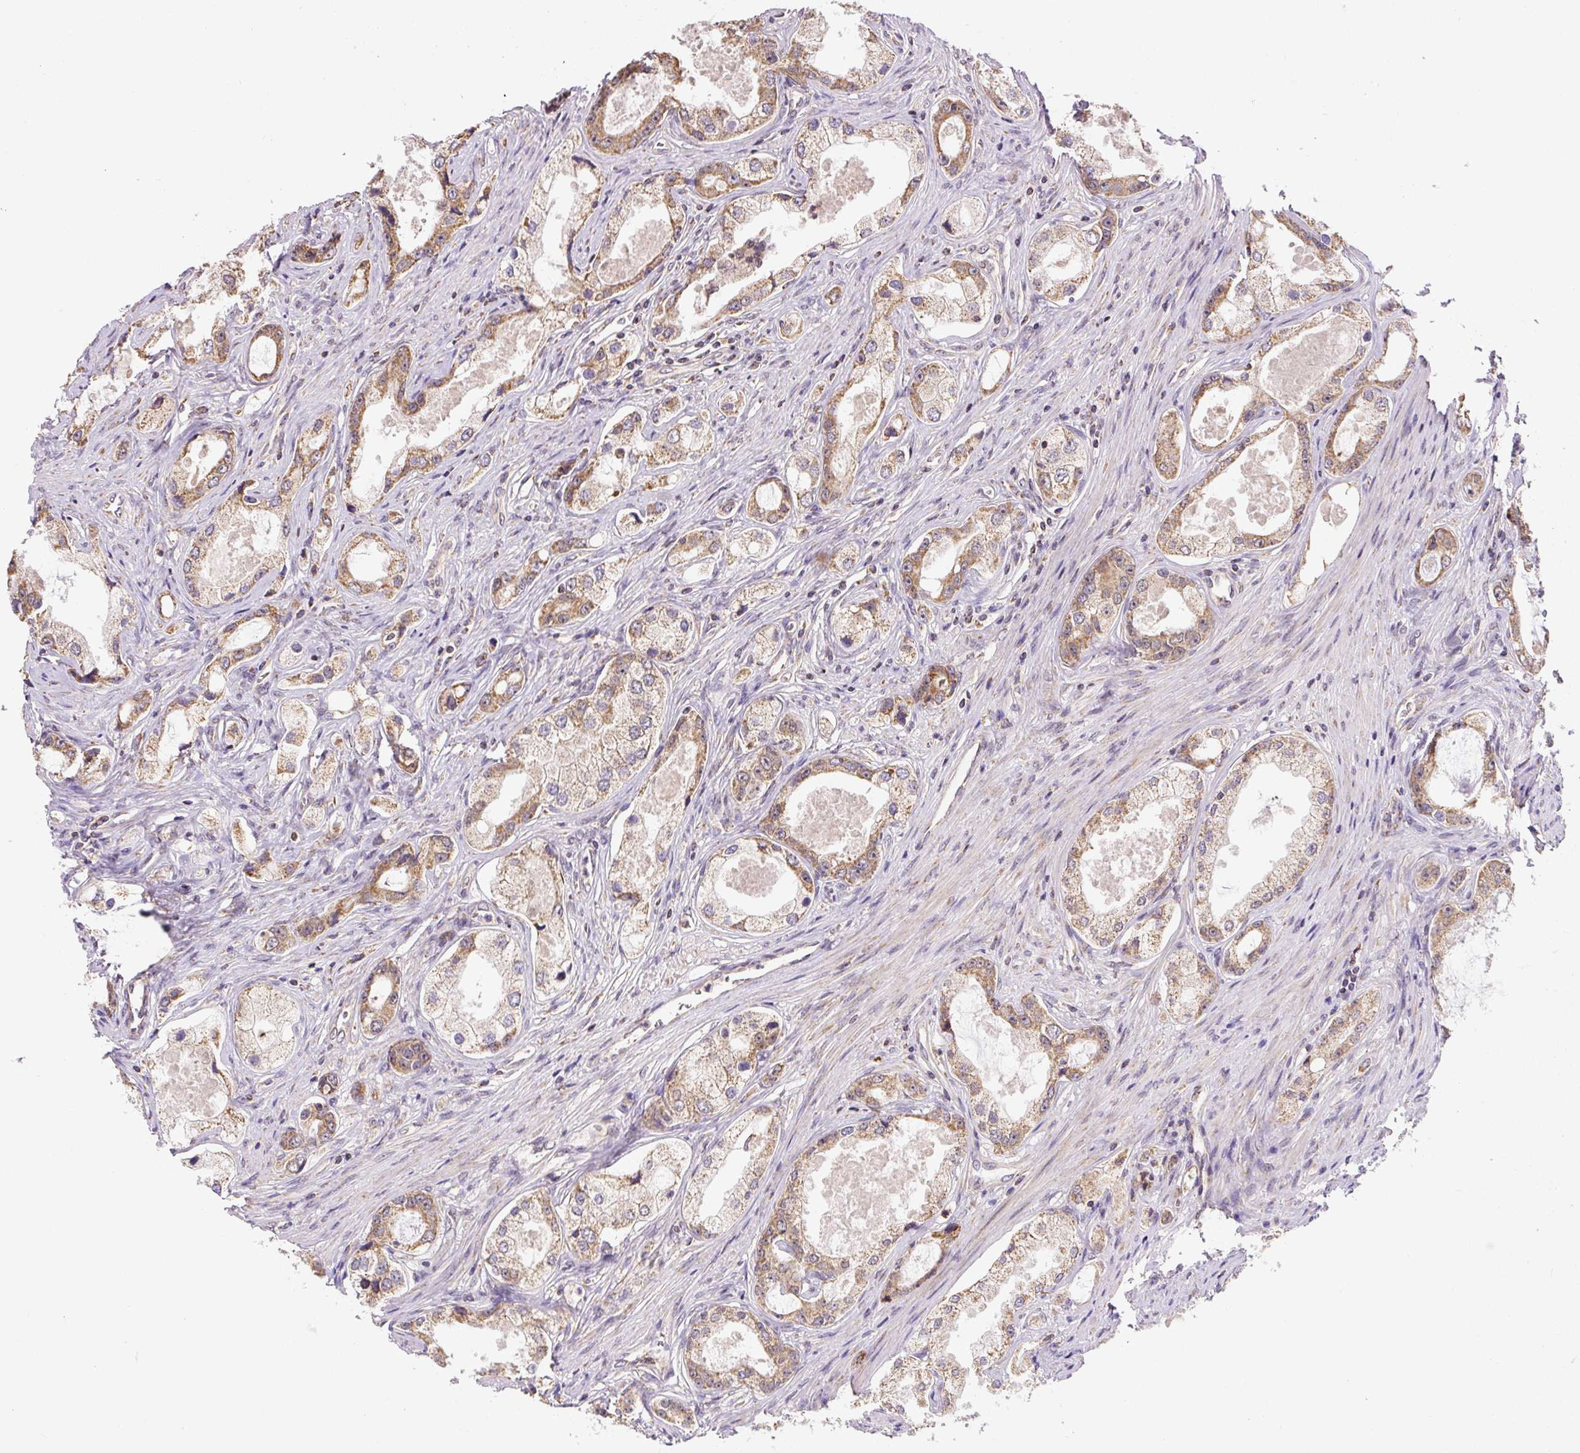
{"staining": {"intensity": "moderate", "quantity": ">75%", "location": "cytoplasmic/membranous"}, "tissue": "prostate cancer", "cell_type": "Tumor cells", "image_type": "cancer", "snomed": [{"axis": "morphology", "description": "Adenocarcinoma, Low grade"}, {"axis": "topography", "description": "Prostate"}], "caption": "Immunohistochemistry (DAB) staining of prostate cancer (adenocarcinoma (low-grade)) demonstrates moderate cytoplasmic/membranous protein positivity in approximately >75% of tumor cells.", "gene": "MFSD9", "patient": {"sex": "male", "age": 68}}